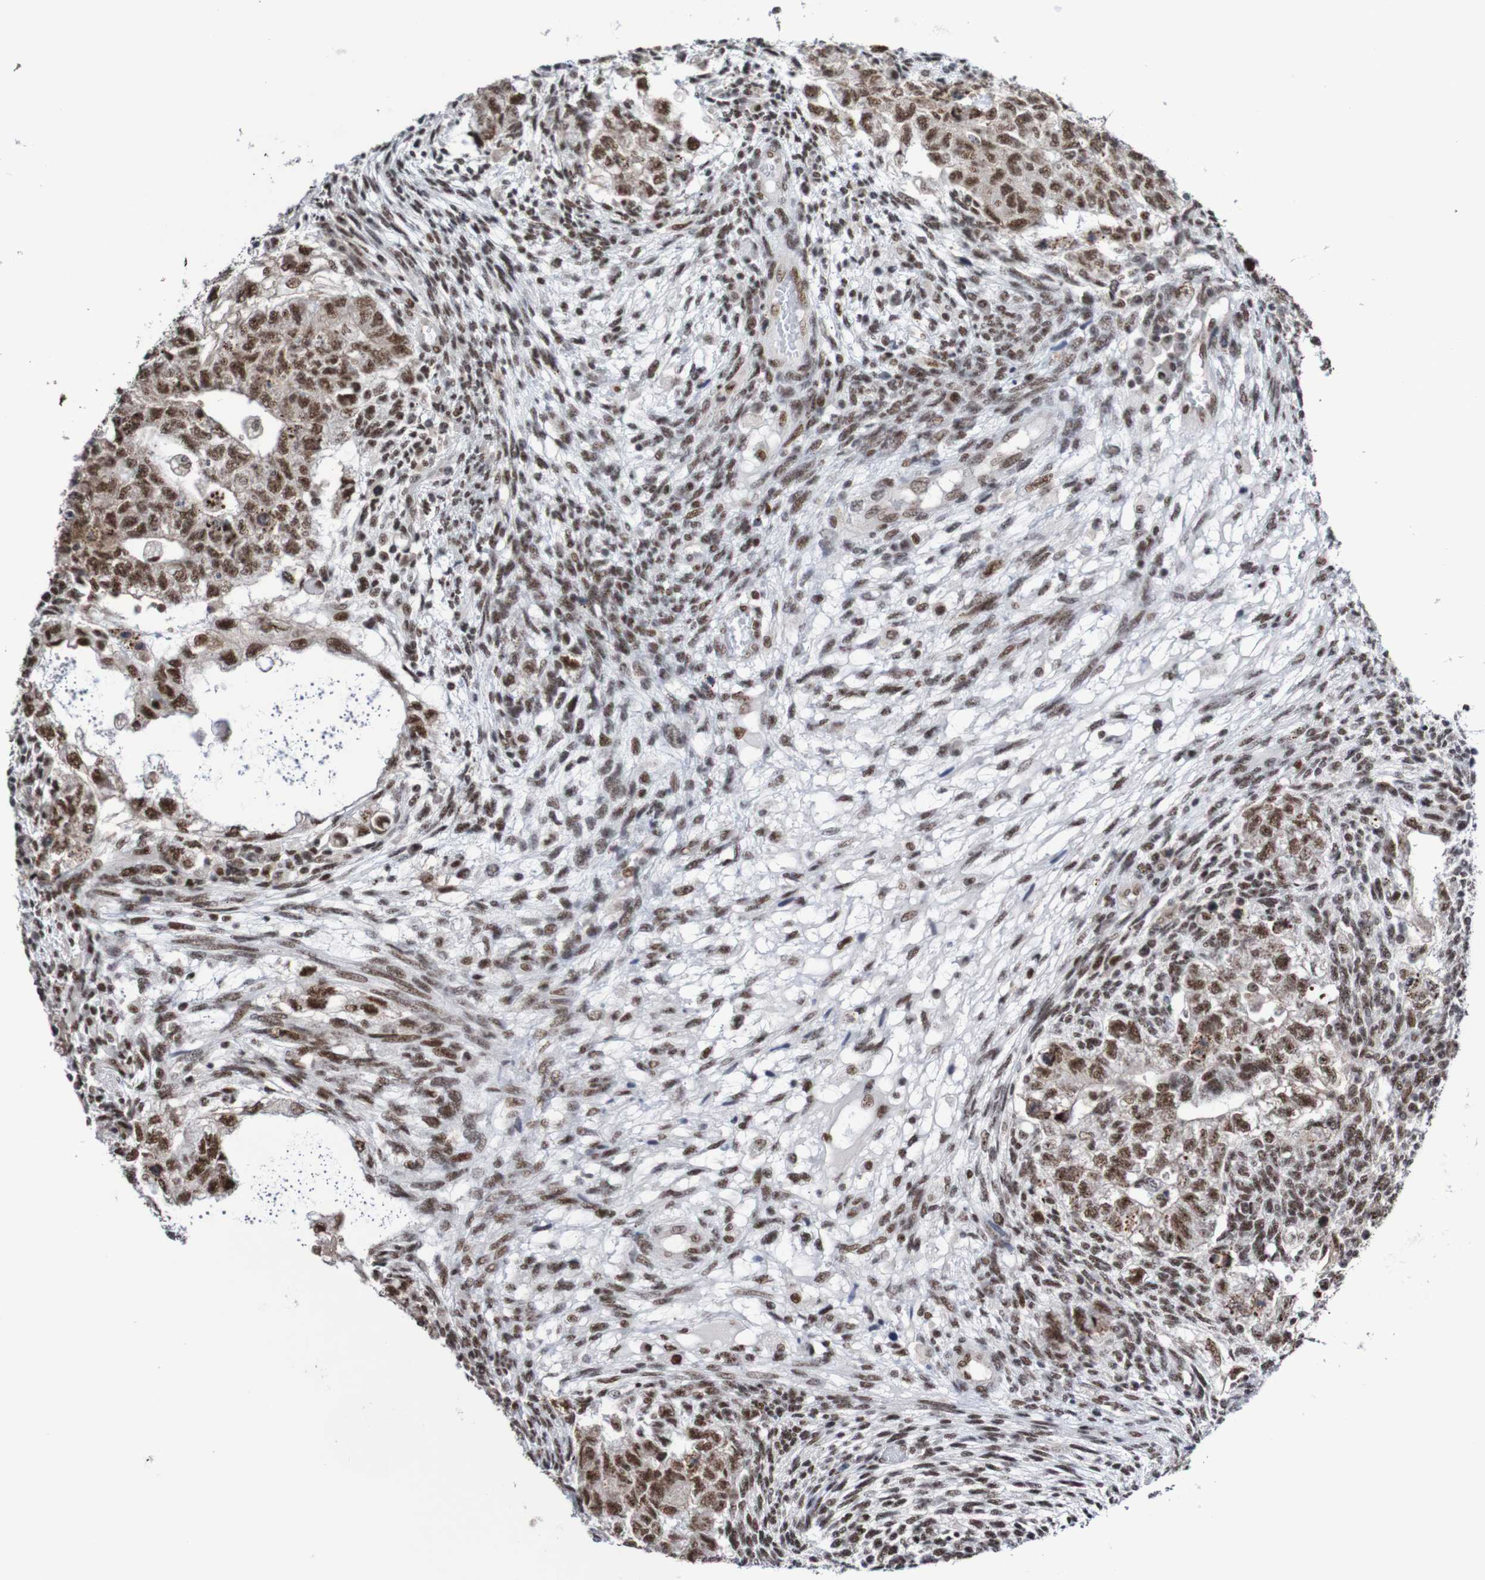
{"staining": {"intensity": "moderate", "quantity": ">75%", "location": "nuclear"}, "tissue": "testis cancer", "cell_type": "Tumor cells", "image_type": "cancer", "snomed": [{"axis": "morphology", "description": "Normal tissue, NOS"}, {"axis": "morphology", "description": "Carcinoma, Embryonal, NOS"}, {"axis": "topography", "description": "Testis"}], "caption": "The immunohistochemical stain shows moderate nuclear staining in tumor cells of testis cancer (embryonal carcinoma) tissue. Nuclei are stained in blue.", "gene": "CDC5L", "patient": {"sex": "male", "age": 36}}